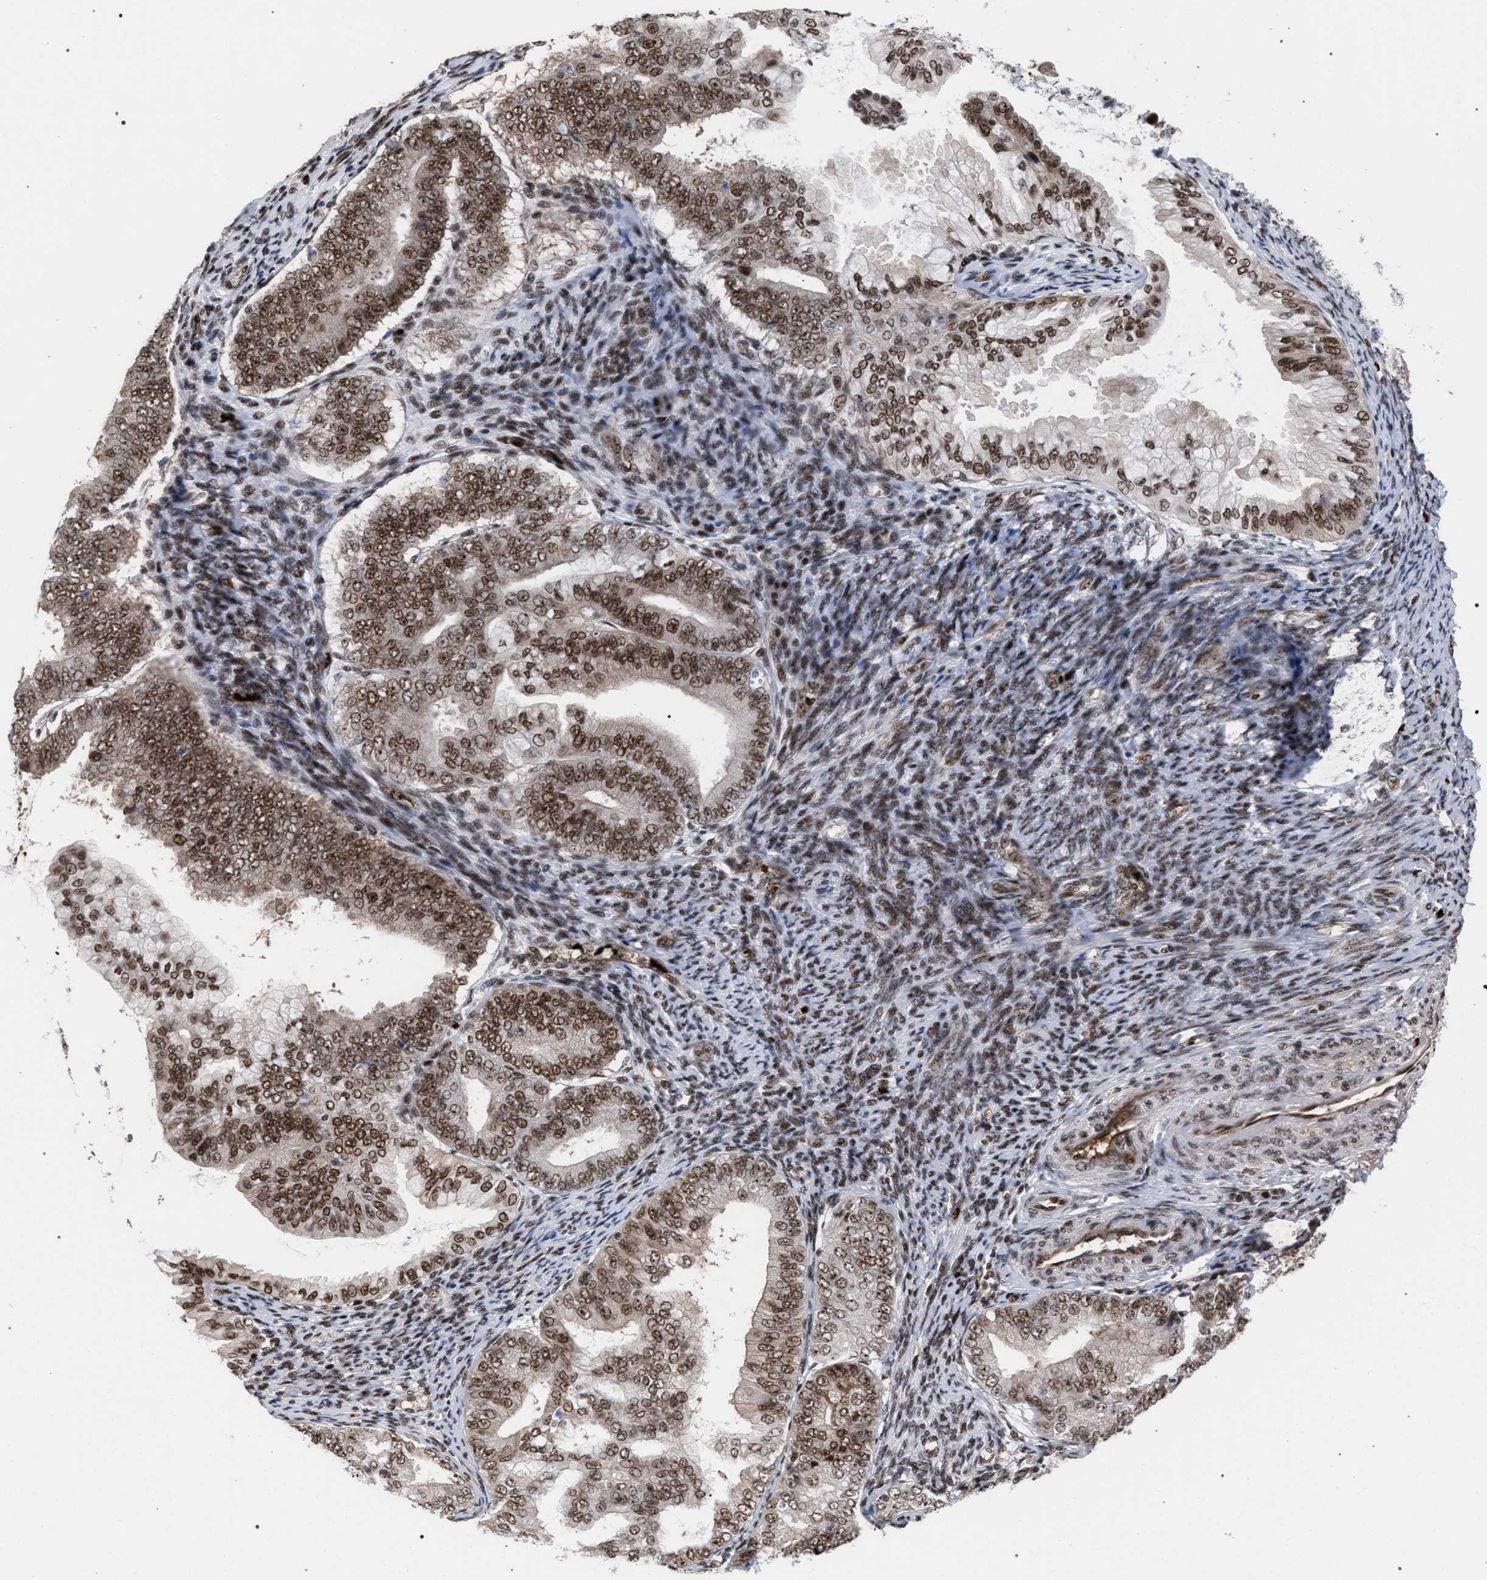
{"staining": {"intensity": "moderate", "quantity": ">75%", "location": "cytoplasmic/membranous,nuclear"}, "tissue": "endometrial cancer", "cell_type": "Tumor cells", "image_type": "cancer", "snomed": [{"axis": "morphology", "description": "Adenocarcinoma, NOS"}, {"axis": "topography", "description": "Endometrium"}], "caption": "IHC staining of adenocarcinoma (endometrial), which displays medium levels of moderate cytoplasmic/membranous and nuclear positivity in approximately >75% of tumor cells indicating moderate cytoplasmic/membranous and nuclear protein positivity. The staining was performed using DAB (brown) for protein detection and nuclei were counterstained in hematoxylin (blue).", "gene": "SCAF4", "patient": {"sex": "female", "age": 63}}